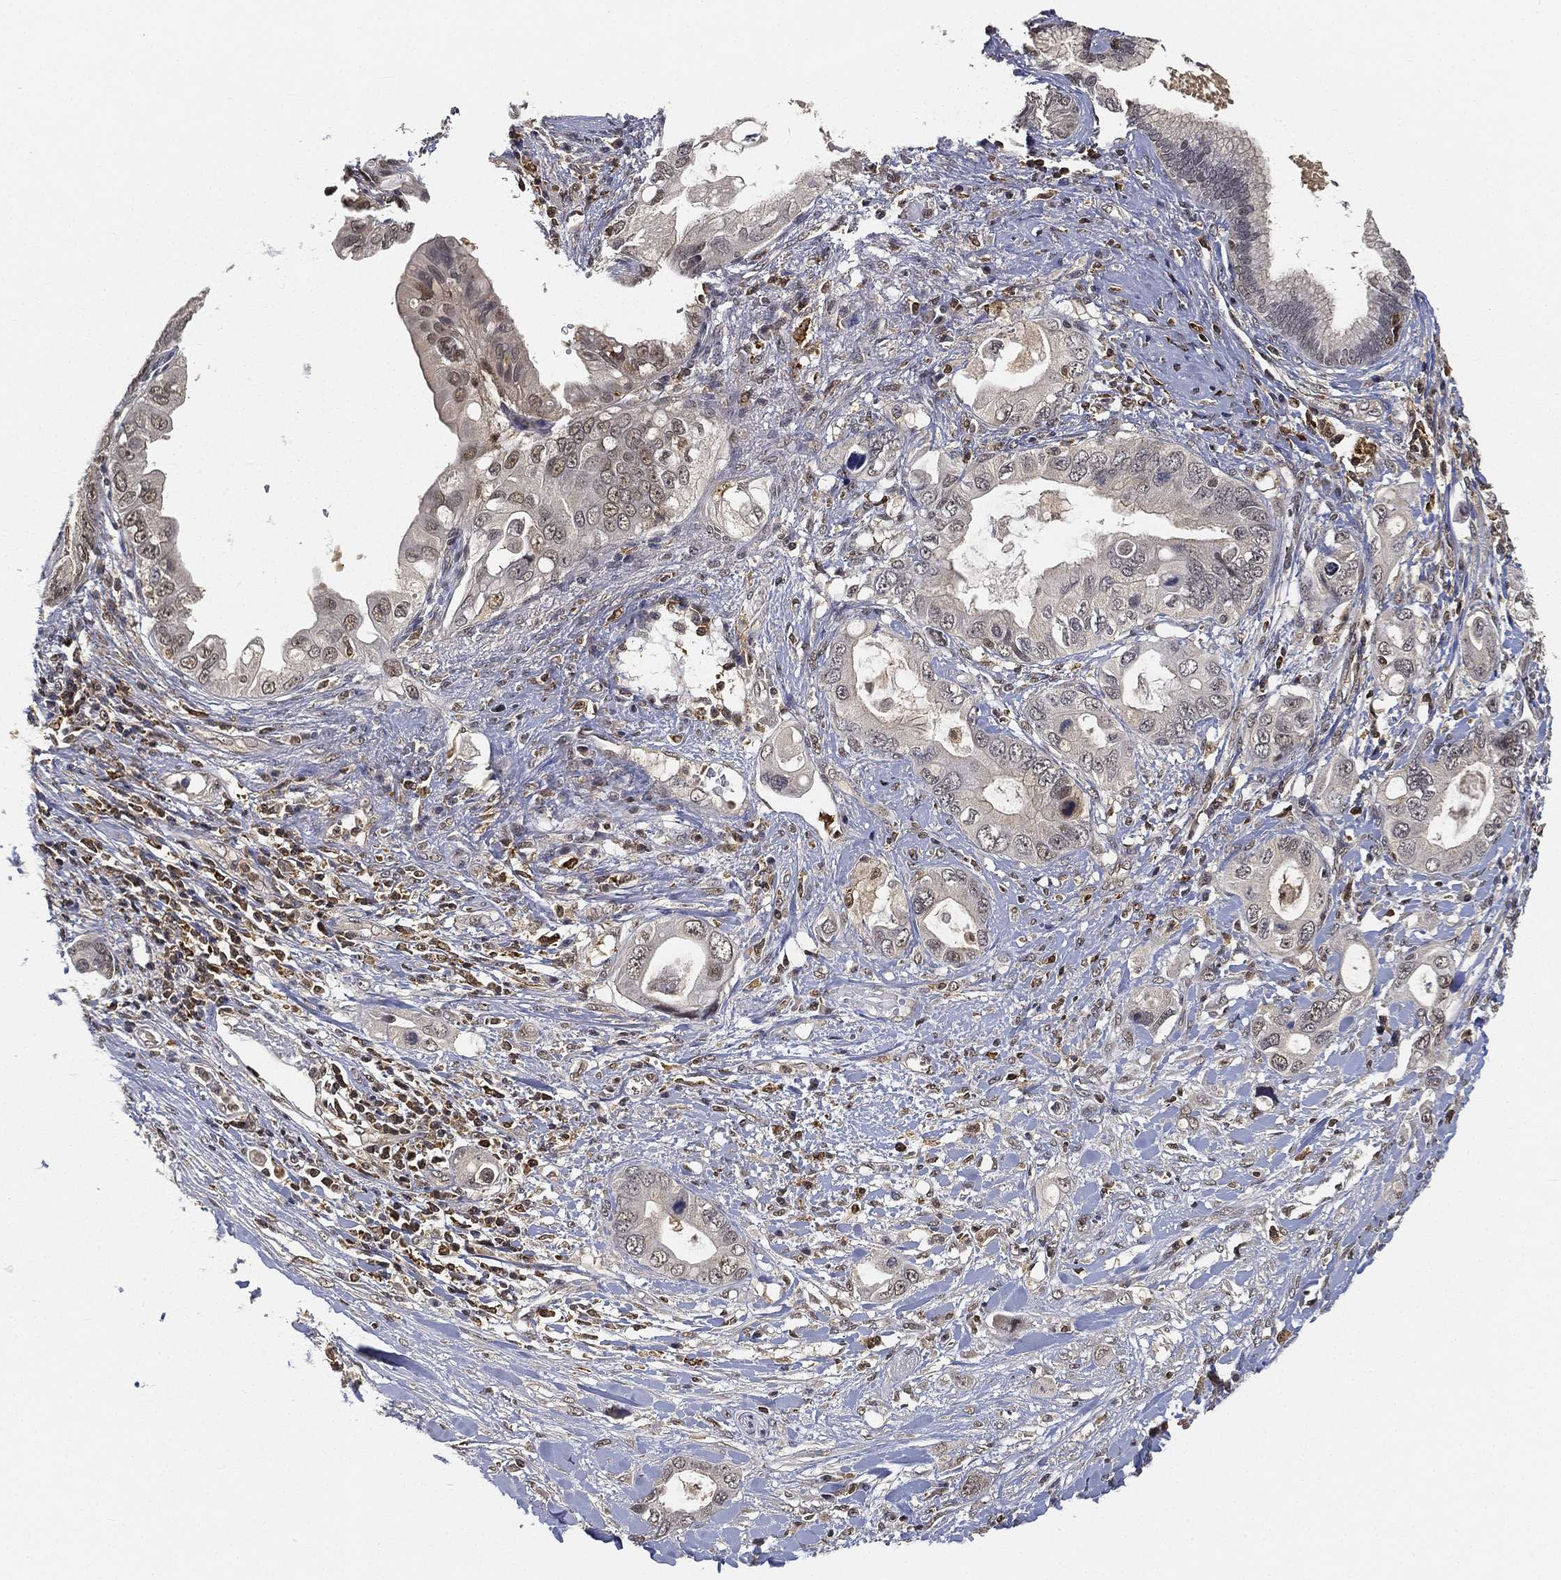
{"staining": {"intensity": "negative", "quantity": "none", "location": "none"}, "tissue": "pancreatic cancer", "cell_type": "Tumor cells", "image_type": "cancer", "snomed": [{"axis": "morphology", "description": "Adenocarcinoma, NOS"}, {"axis": "topography", "description": "Pancreas"}], "caption": "Tumor cells show no significant protein positivity in pancreatic adenocarcinoma. The staining is performed using DAB brown chromogen with nuclei counter-stained in using hematoxylin.", "gene": "WDR26", "patient": {"sex": "female", "age": 56}}